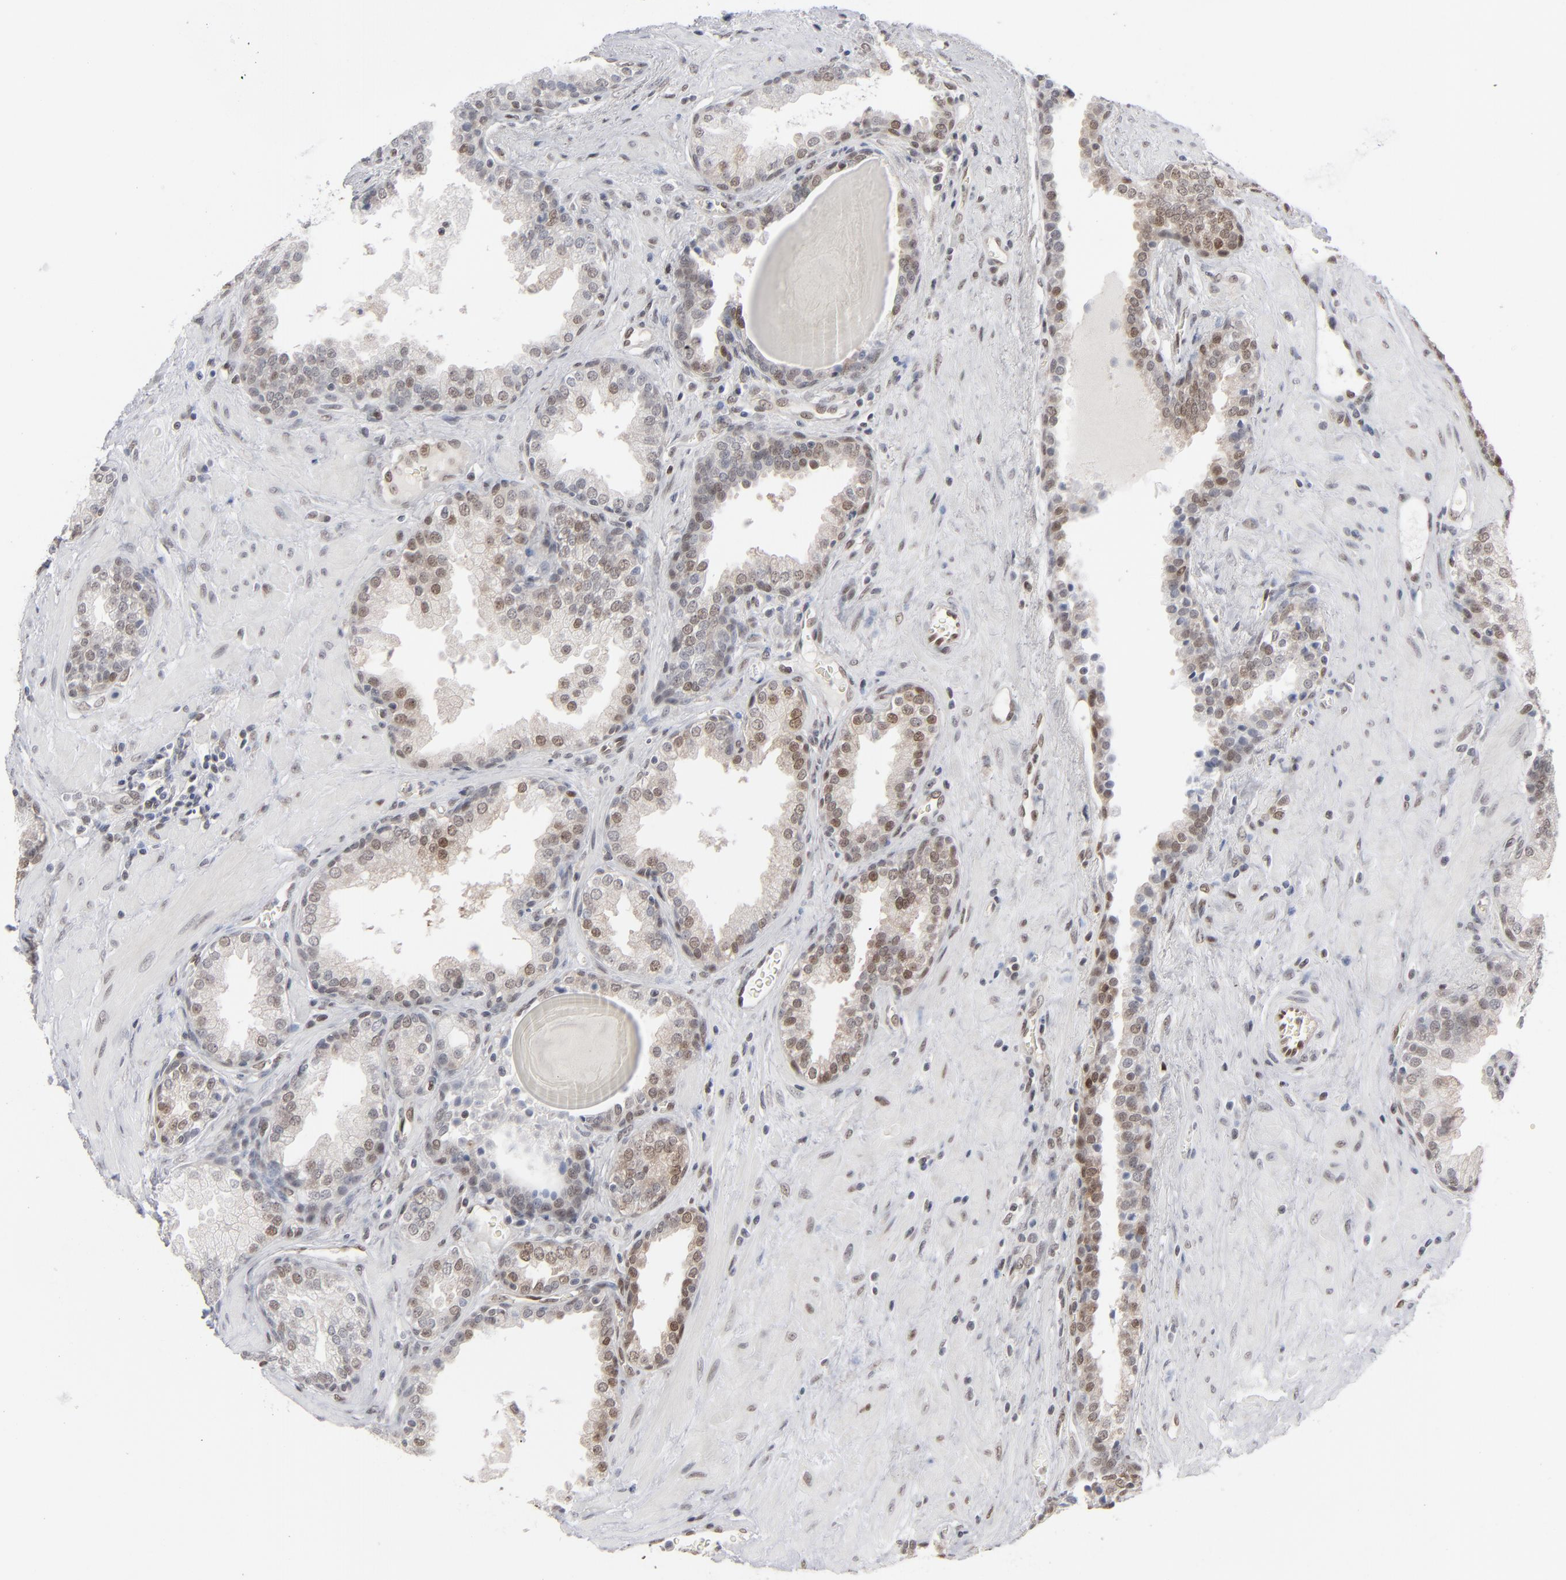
{"staining": {"intensity": "weak", "quantity": "25%-75%", "location": "nuclear"}, "tissue": "prostate", "cell_type": "Glandular cells", "image_type": "normal", "snomed": [{"axis": "morphology", "description": "Normal tissue, NOS"}, {"axis": "topography", "description": "Prostate"}], "caption": "Immunohistochemical staining of normal prostate demonstrates 25%-75% levels of weak nuclear protein expression in about 25%-75% of glandular cells.", "gene": "IRF9", "patient": {"sex": "male", "age": 51}}